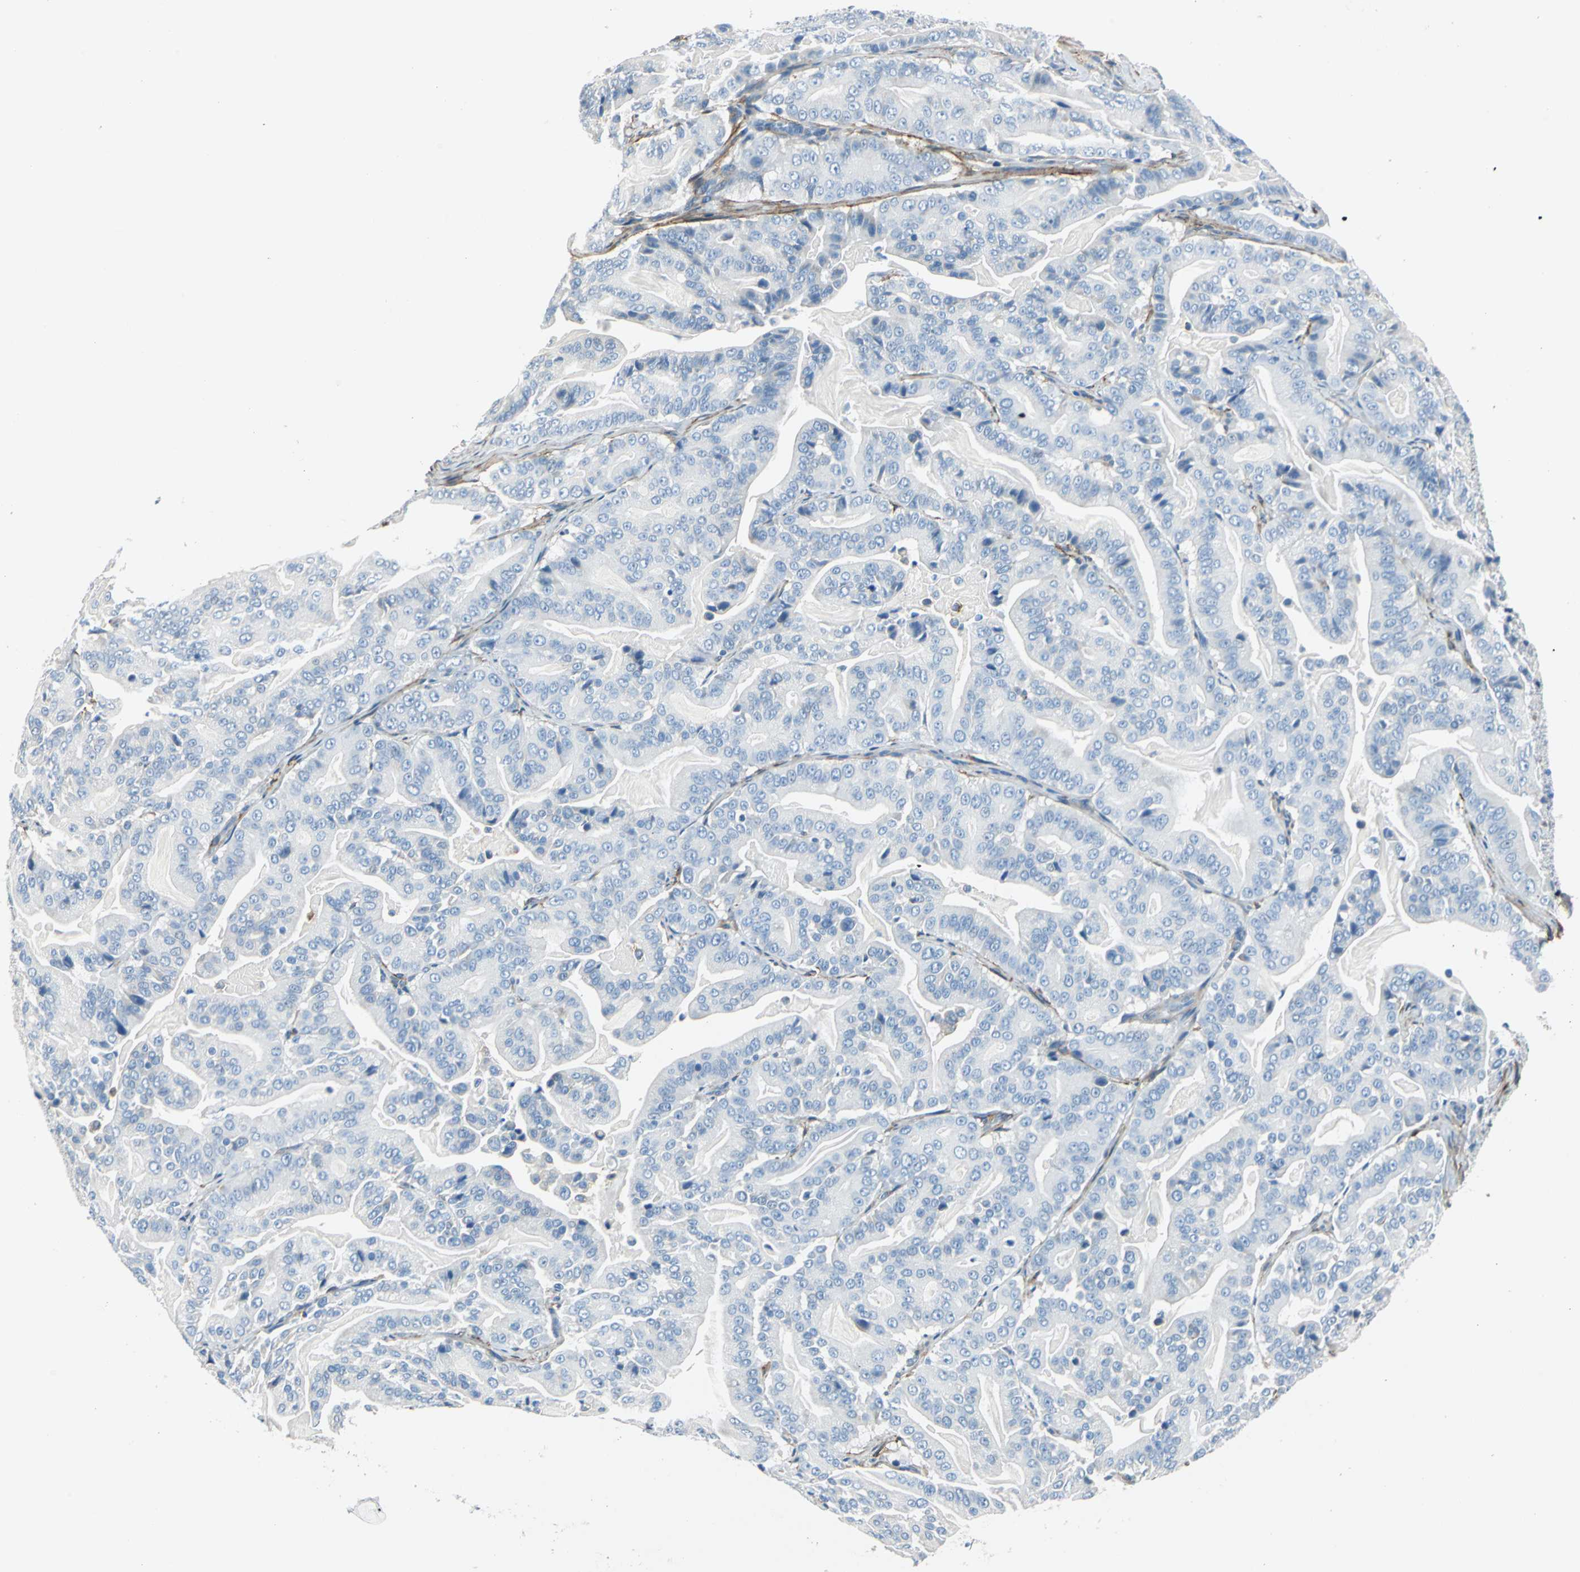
{"staining": {"intensity": "negative", "quantity": "none", "location": "none"}, "tissue": "pancreatic cancer", "cell_type": "Tumor cells", "image_type": "cancer", "snomed": [{"axis": "morphology", "description": "Adenocarcinoma, NOS"}, {"axis": "topography", "description": "Pancreas"}], "caption": "Histopathology image shows no significant protein staining in tumor cells of pancreatic cancer.", "gene": "AKAP12", "patient": {"sex": "male", "age": 63}}